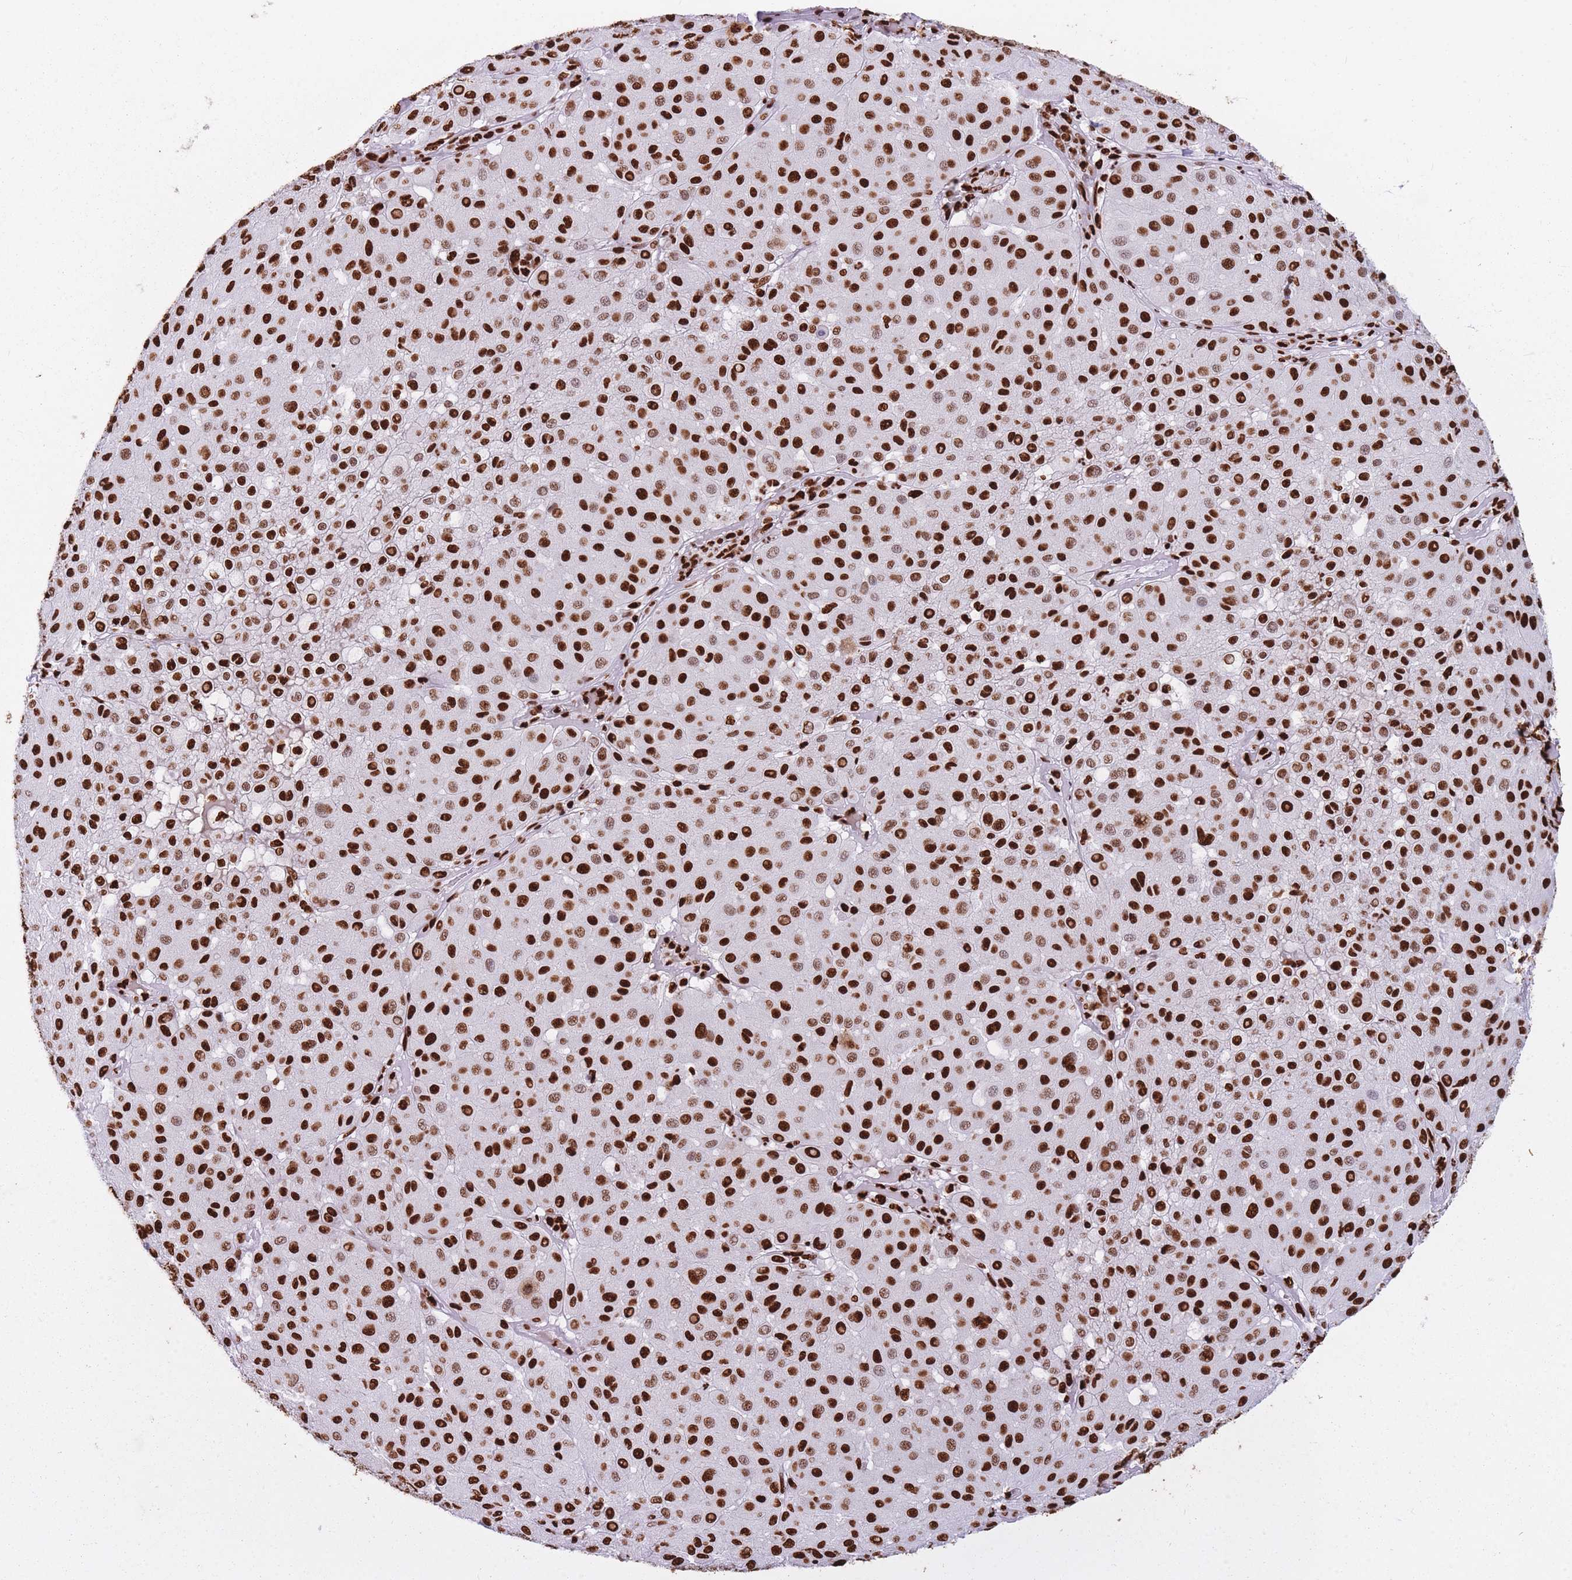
{"staining": {"intensity": "strong", "quantity": ">75%", "location": "nuclear"}, "tissue": "melanoma", "cell_type": "Tumor cells", "image_type": "cancer", "snomed": [{"axis": "morphology", "description": "Malignant melanoma, Metastatic site"}, {"axis": "topography", "description": "Smooth muscle"}], "caption": "The photomicrograph exhibits staining of malignant melanoma (metastatic site), revealing strong nuclear protein staining (brown color) within tumor cells.", "gene": "HNRNPUL1", "patient": {"sex": "male", "age": 41}}